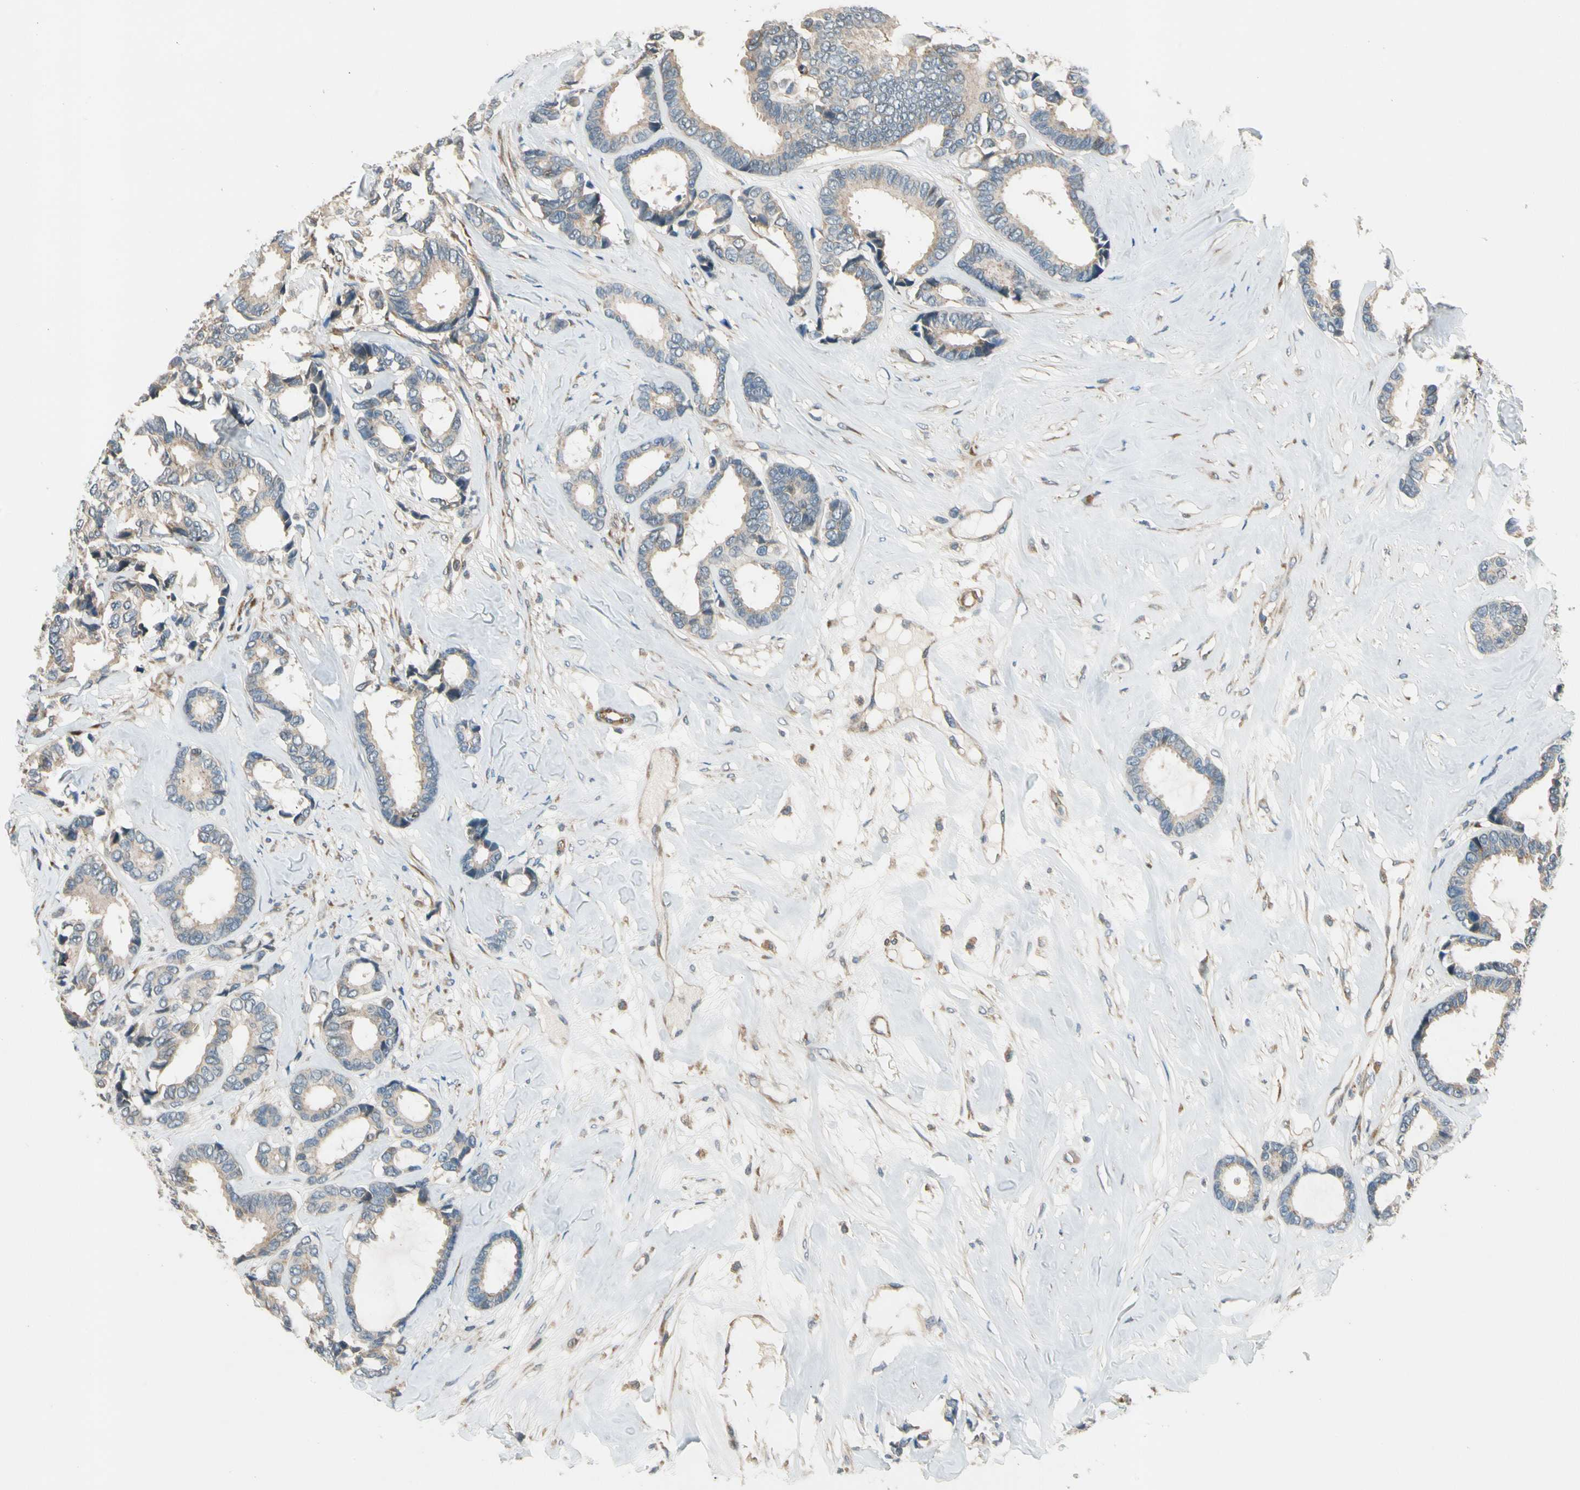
{"staining": {"intensity": "weak", "quantity": "25%-75%", "location": "cytoplasmic/membranous"}, "tissue": "breast cancer", "cell_type": "Tumor cells", "image_type": "cancer", "snomed": [{"axis": "morphology", "description": "Duct carcinoma"}, {"axis": "topography", "description": "Breast"}], "caption": "Immunohistochemistry (DAB (3,3'-diaminobenzidine)) staining of human intraductal carcinoma (breast) demonstrates weak cytoplasmic/membranous protein staining in approximately 25%-75% of tumor cells. (DAB = brown stain, brightfield microscopy at high magnification).", "gene": "MST1R", "patient": {"sex": "female", "age": 87}}